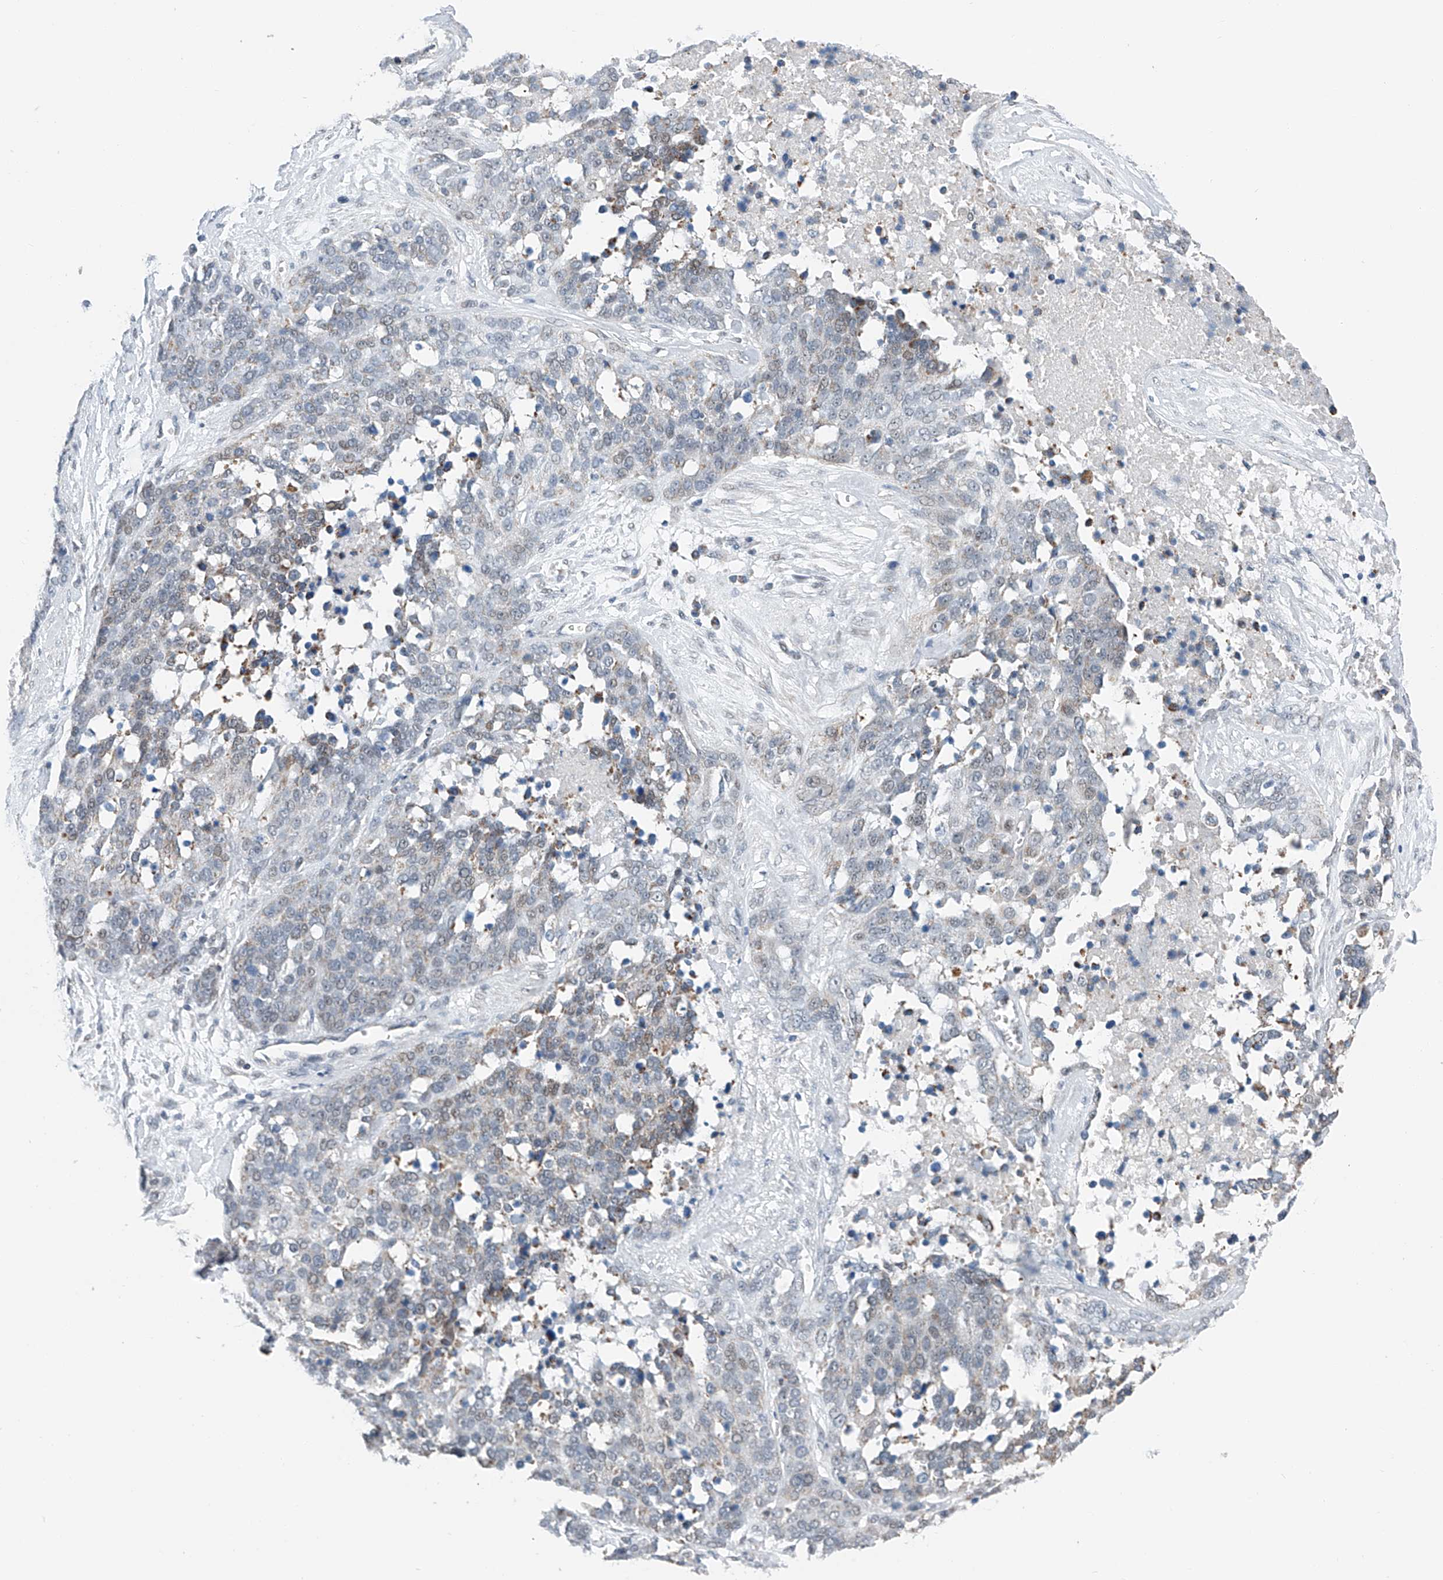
{"staining": {"intensity": "weak", "quantity": "<25%", "location": "cytoplasmic/membranous"}, "tissue": "ovarian cancer", "cell_type": "Tumor cells", "image_type": "cancer", "snomed": [{"axis": "morphology", "description": "Cystadenocarcinoma, serous, NOS"}, {"axis": "topography", "description": "Ovary"}], "caption": "The image demonstrates no significant staining in tumor cells of serous cystadenocarcinoma (ovarian).", "gene": "KLF15", "patient": {"sex": "female", "age": 44}}